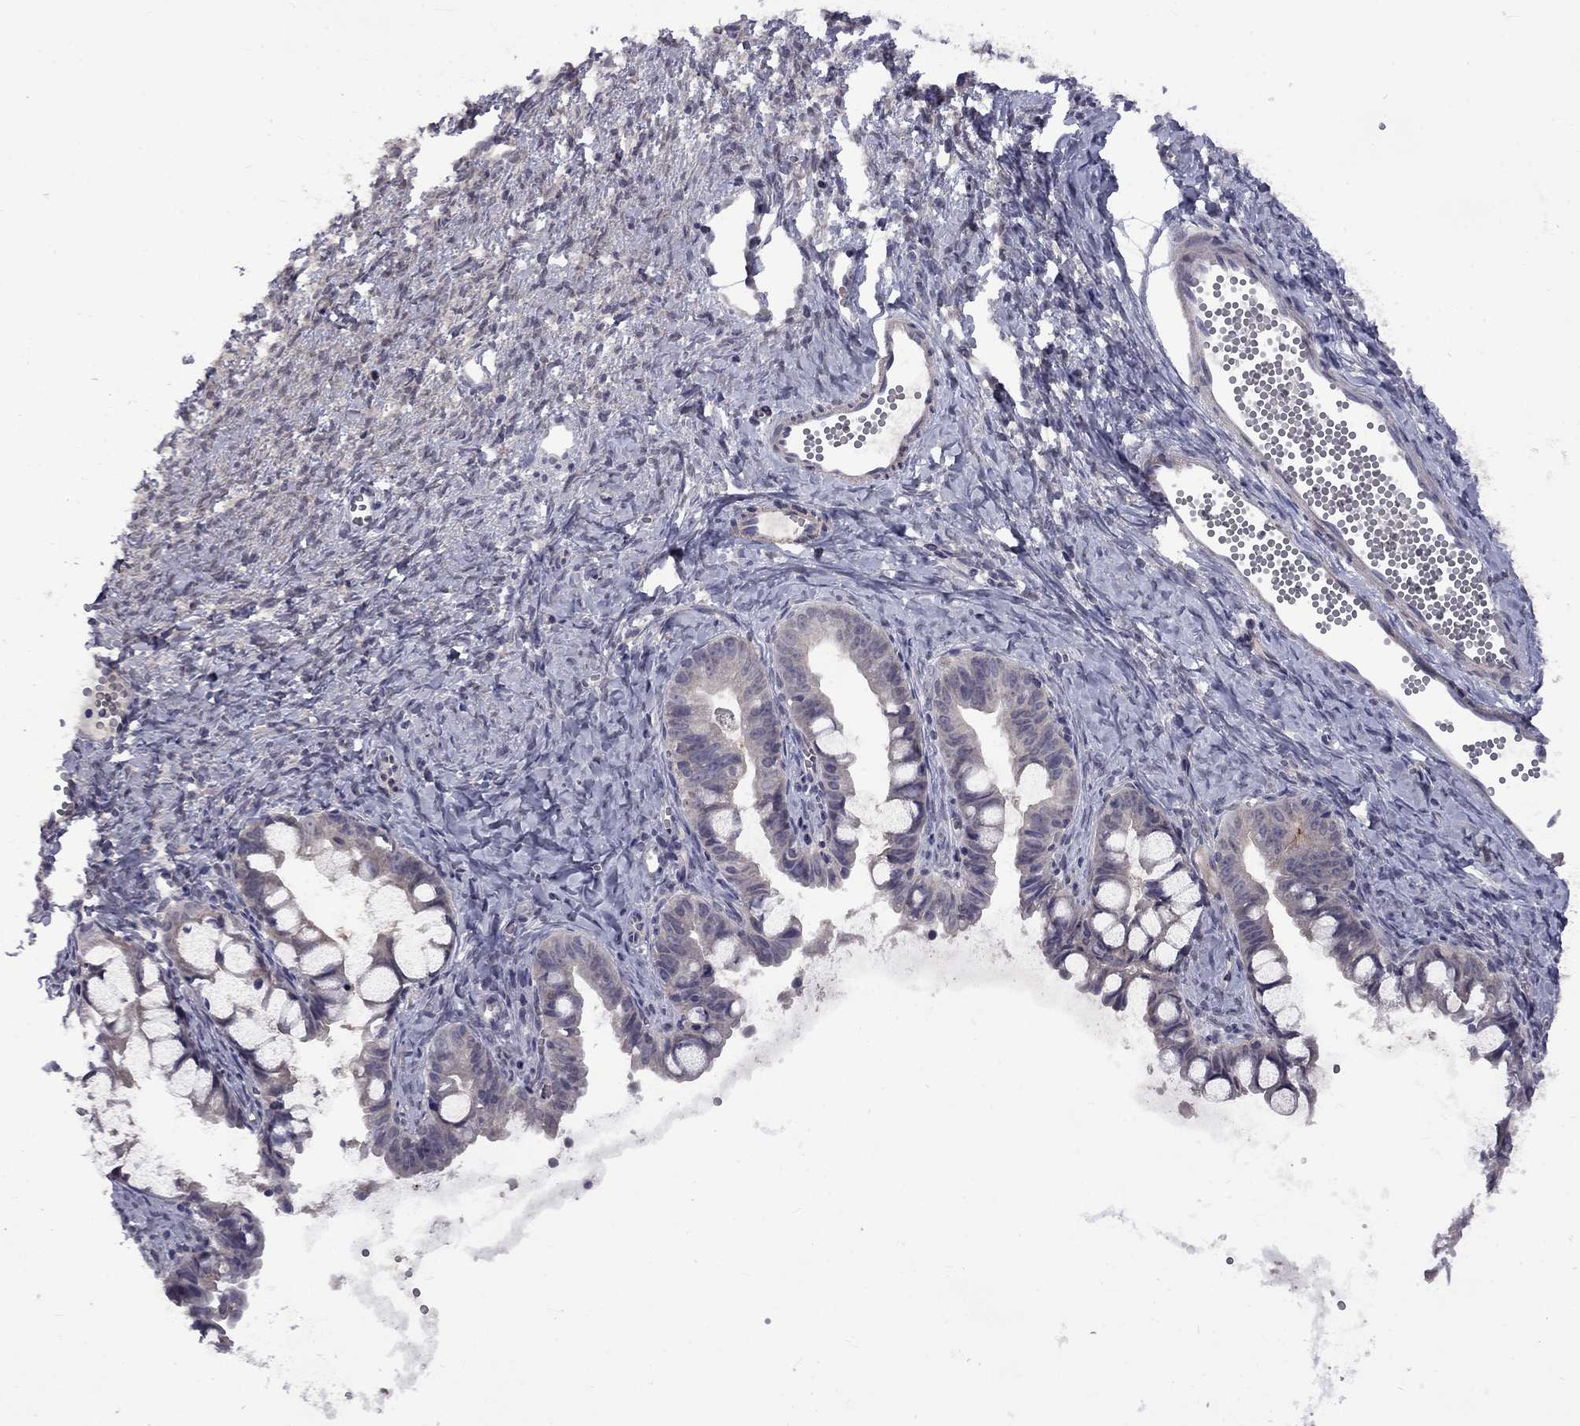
{"staining": {"intensity": "negative", "quantity": "none", "location": "none"}, "tissue": "ovarian cancer", "cell_type": "Tumor cells", "image_type": "cancer", "snomed": [{"axis": "morphology", "description": "Cystadenocarcinoma, mucinous, NOS"}, {"axis": "topography", "description": "Ovary"}], "caption": "Tumor cells show no significant protein staining in mucinous cystadenocarcinoma (ovarian).", "gene": "SNTA1", "patient": {"sex": "female", "age": 63}}